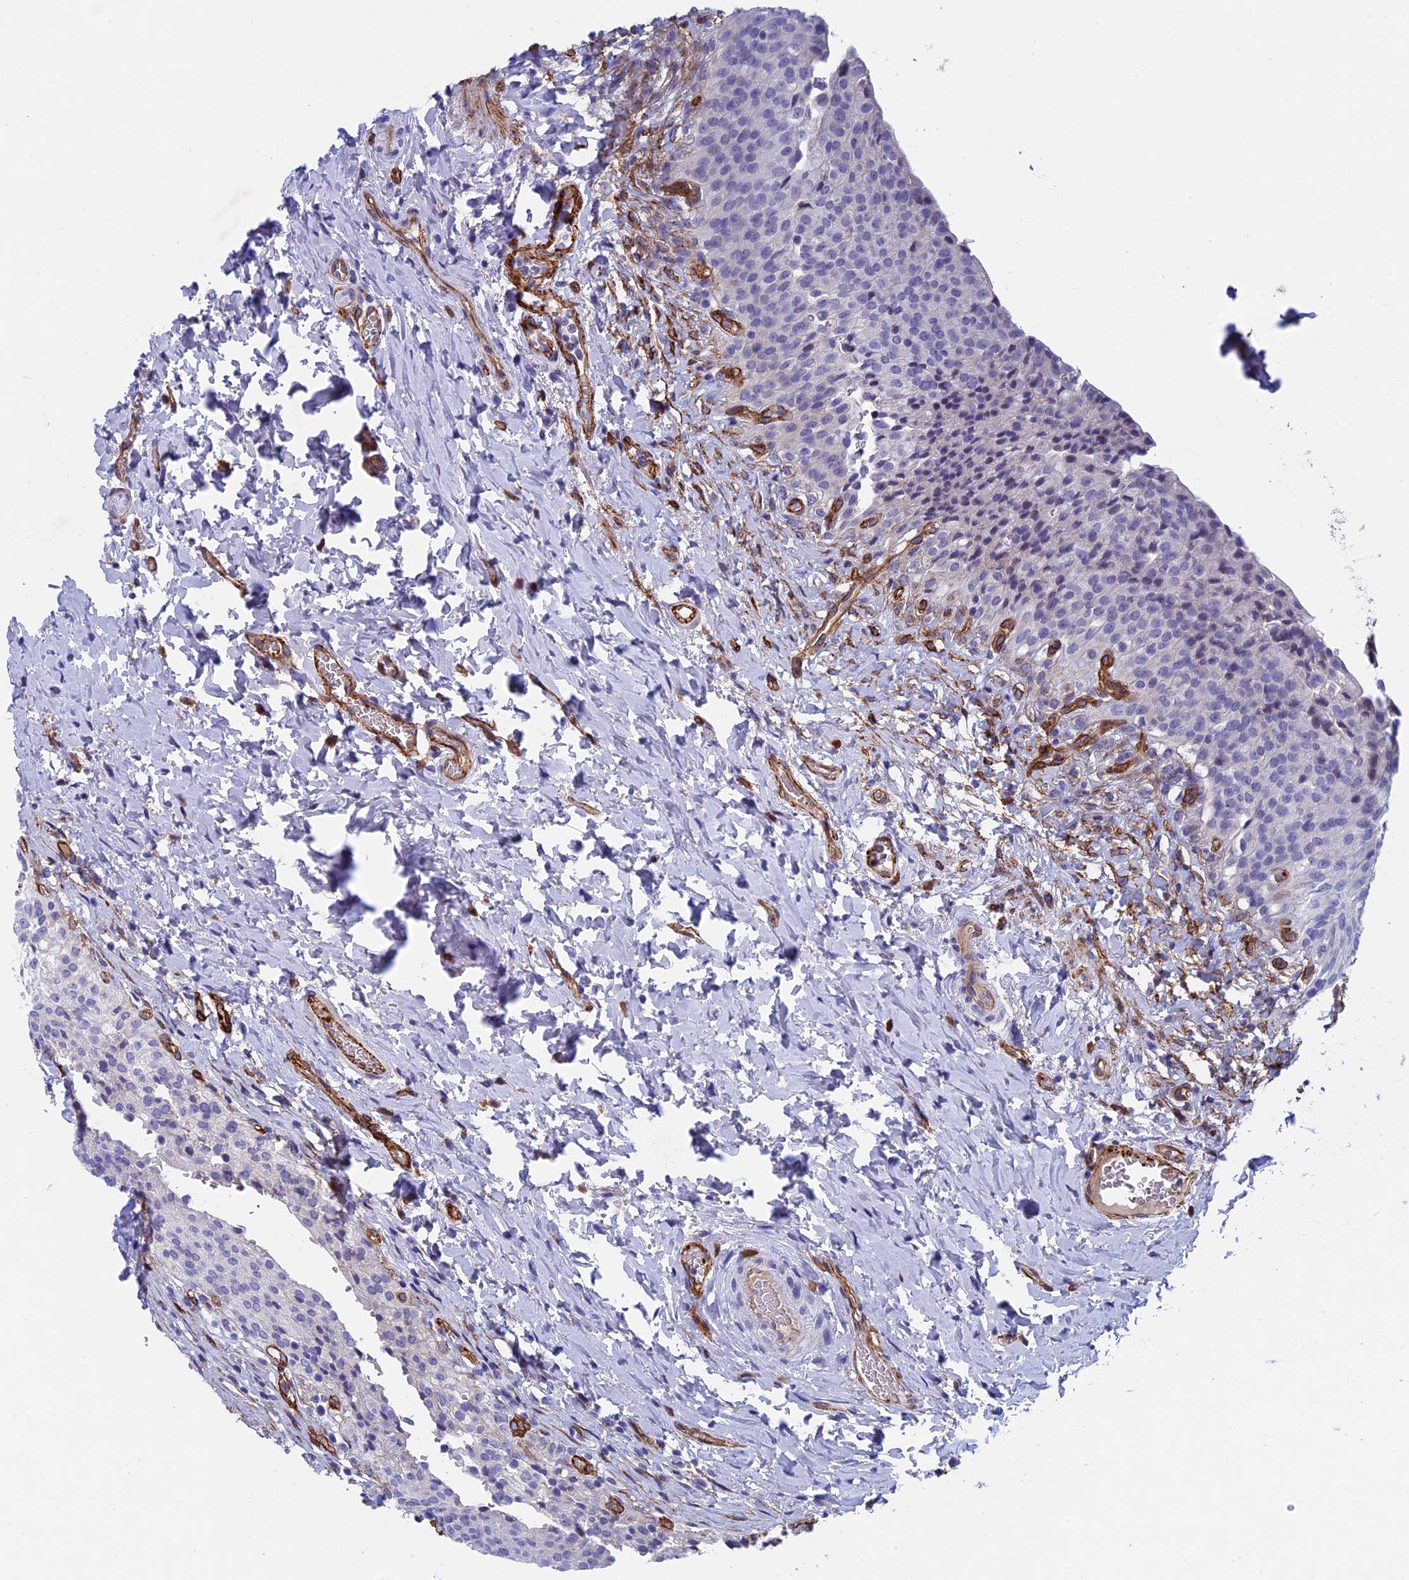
{"staining": {"intensity": "negative", "quantity": "none", "location": "none"}, "tissue": "urinary bladder", "cell_type": "Urothelial cells", "image_type": "normal", "snomed": [{"axis": "morphology", "description": "Normal tissue, NOS"}, {"axis": "morphology", "description": "Inflammation, NOS"}, {"axis": "topography", "description": "Urinary bladder"}], "caption": "The image exhibits no significant positivity in urothelial cells of urinary bladder. (Immunohistochemistry (ihc), brightfield microscopy, high magnification).", "gene": "INSYN1", "patient": {"sex": "male", "age": 64}}